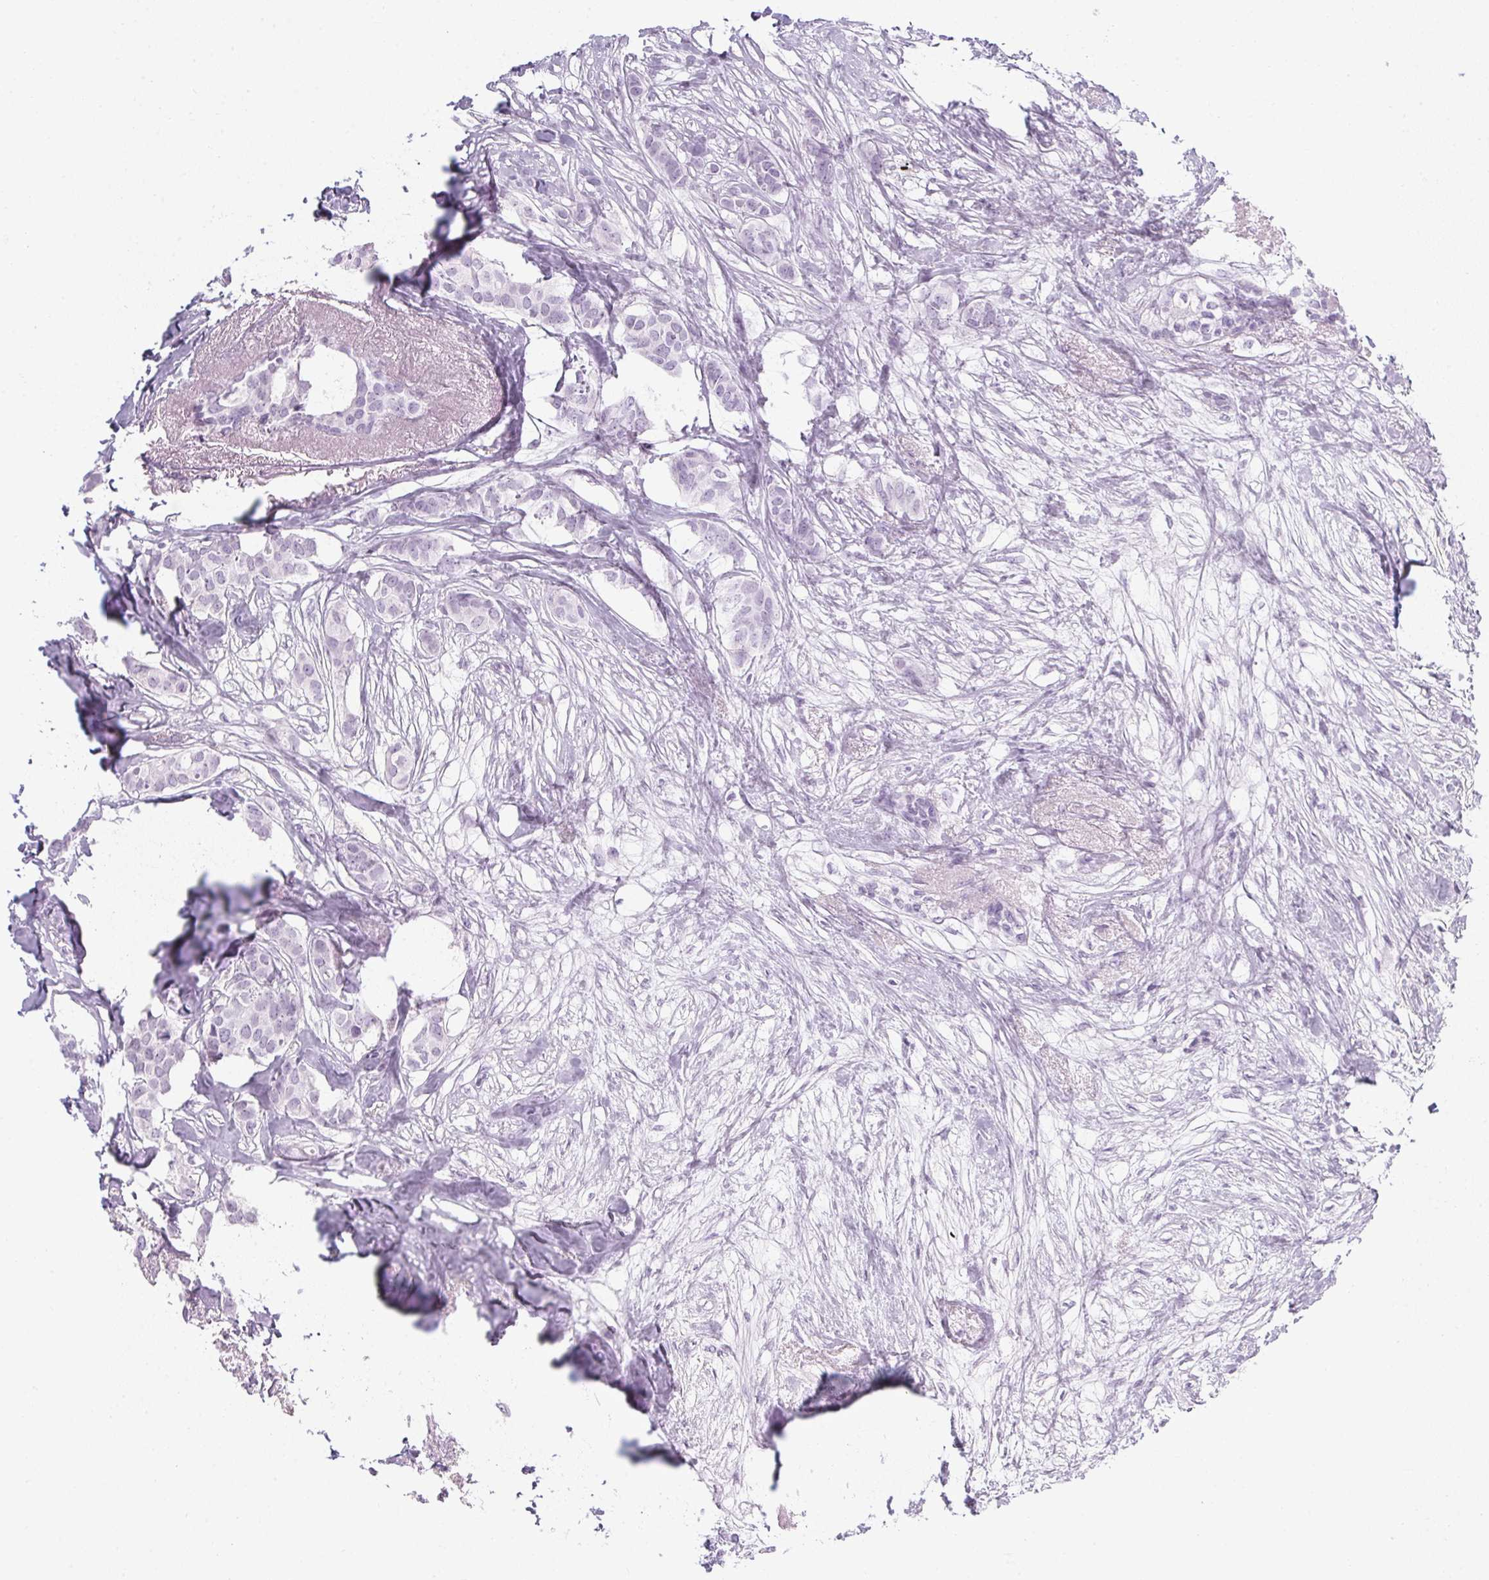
{"staining": {"intensity": "negative", "quantity": "none", "location": "none"}, "tissue": "breast cancer", "cell_type": "Tumor cells", "image_type": "cancer", "snomed": [{"axis": "morphology", "description": "Duct carcinoma"}, {"axis": "topography", "description": "Breast"}], "caption": "A histopathology image of human breast cancer is negative for staining in tumor cells.", "gene": "TMEM72", "patient": {"sex": "female", "age": 62}}